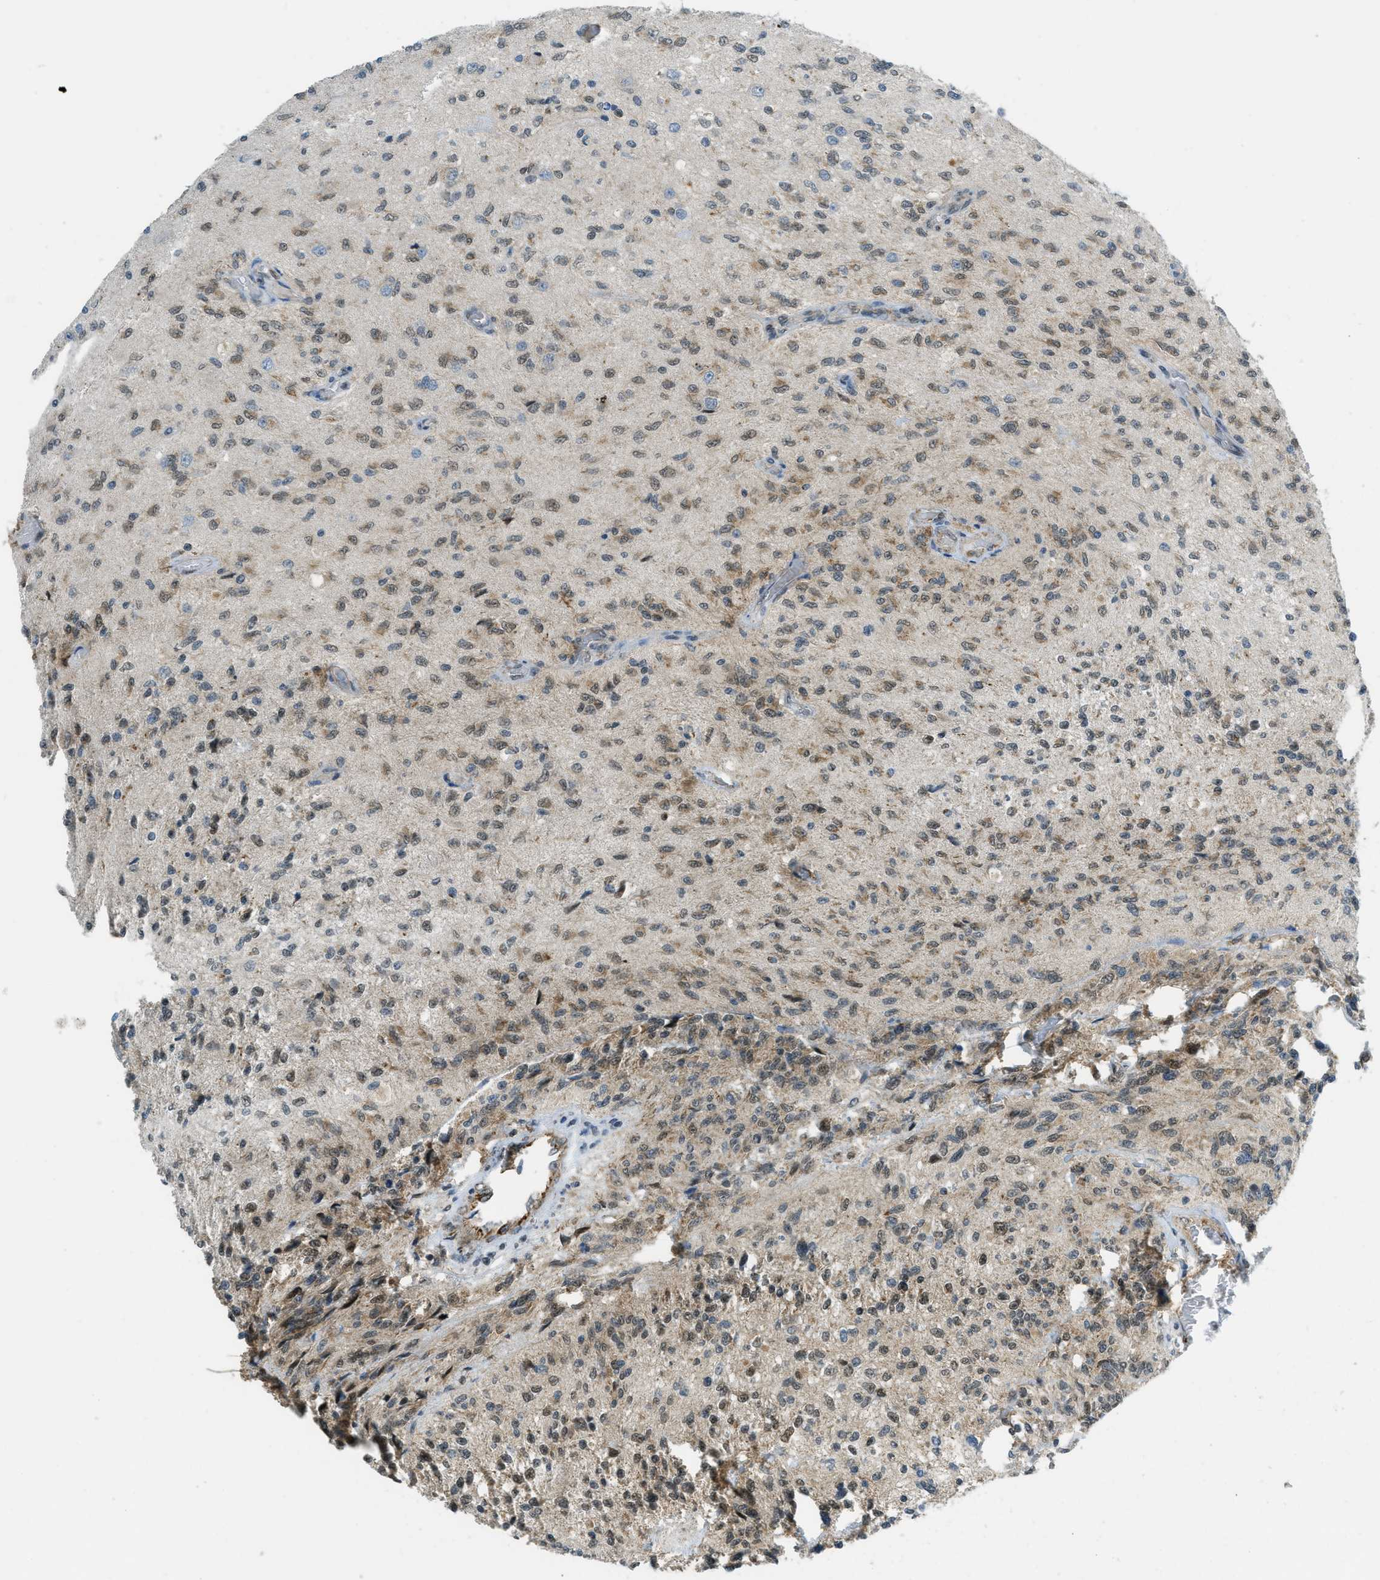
{"staining": {"intensity": "moderate", "quantity": "25%-75%", "location": "nuclear"}, "tissue": "glioma", "cell_type": "Tumor cells", "image_type": "cancer", "snomed": [{"axis": "morphology", "description": "Normal tissue, NOS"}, {"axis": "morphology", "description": "Glioma, malignant, High grade"}, {"axis": "topography", "description": "Cerebral cortex"}], "caption": "High-power microscopy captured an IHC micrograph of malignant high-grade glioma, revealing moderate nuclear positivity in approximately 25%-75% of tumor cells.", "gene": "TNPO1", "patient": {"sex": "male", "age": 77}}